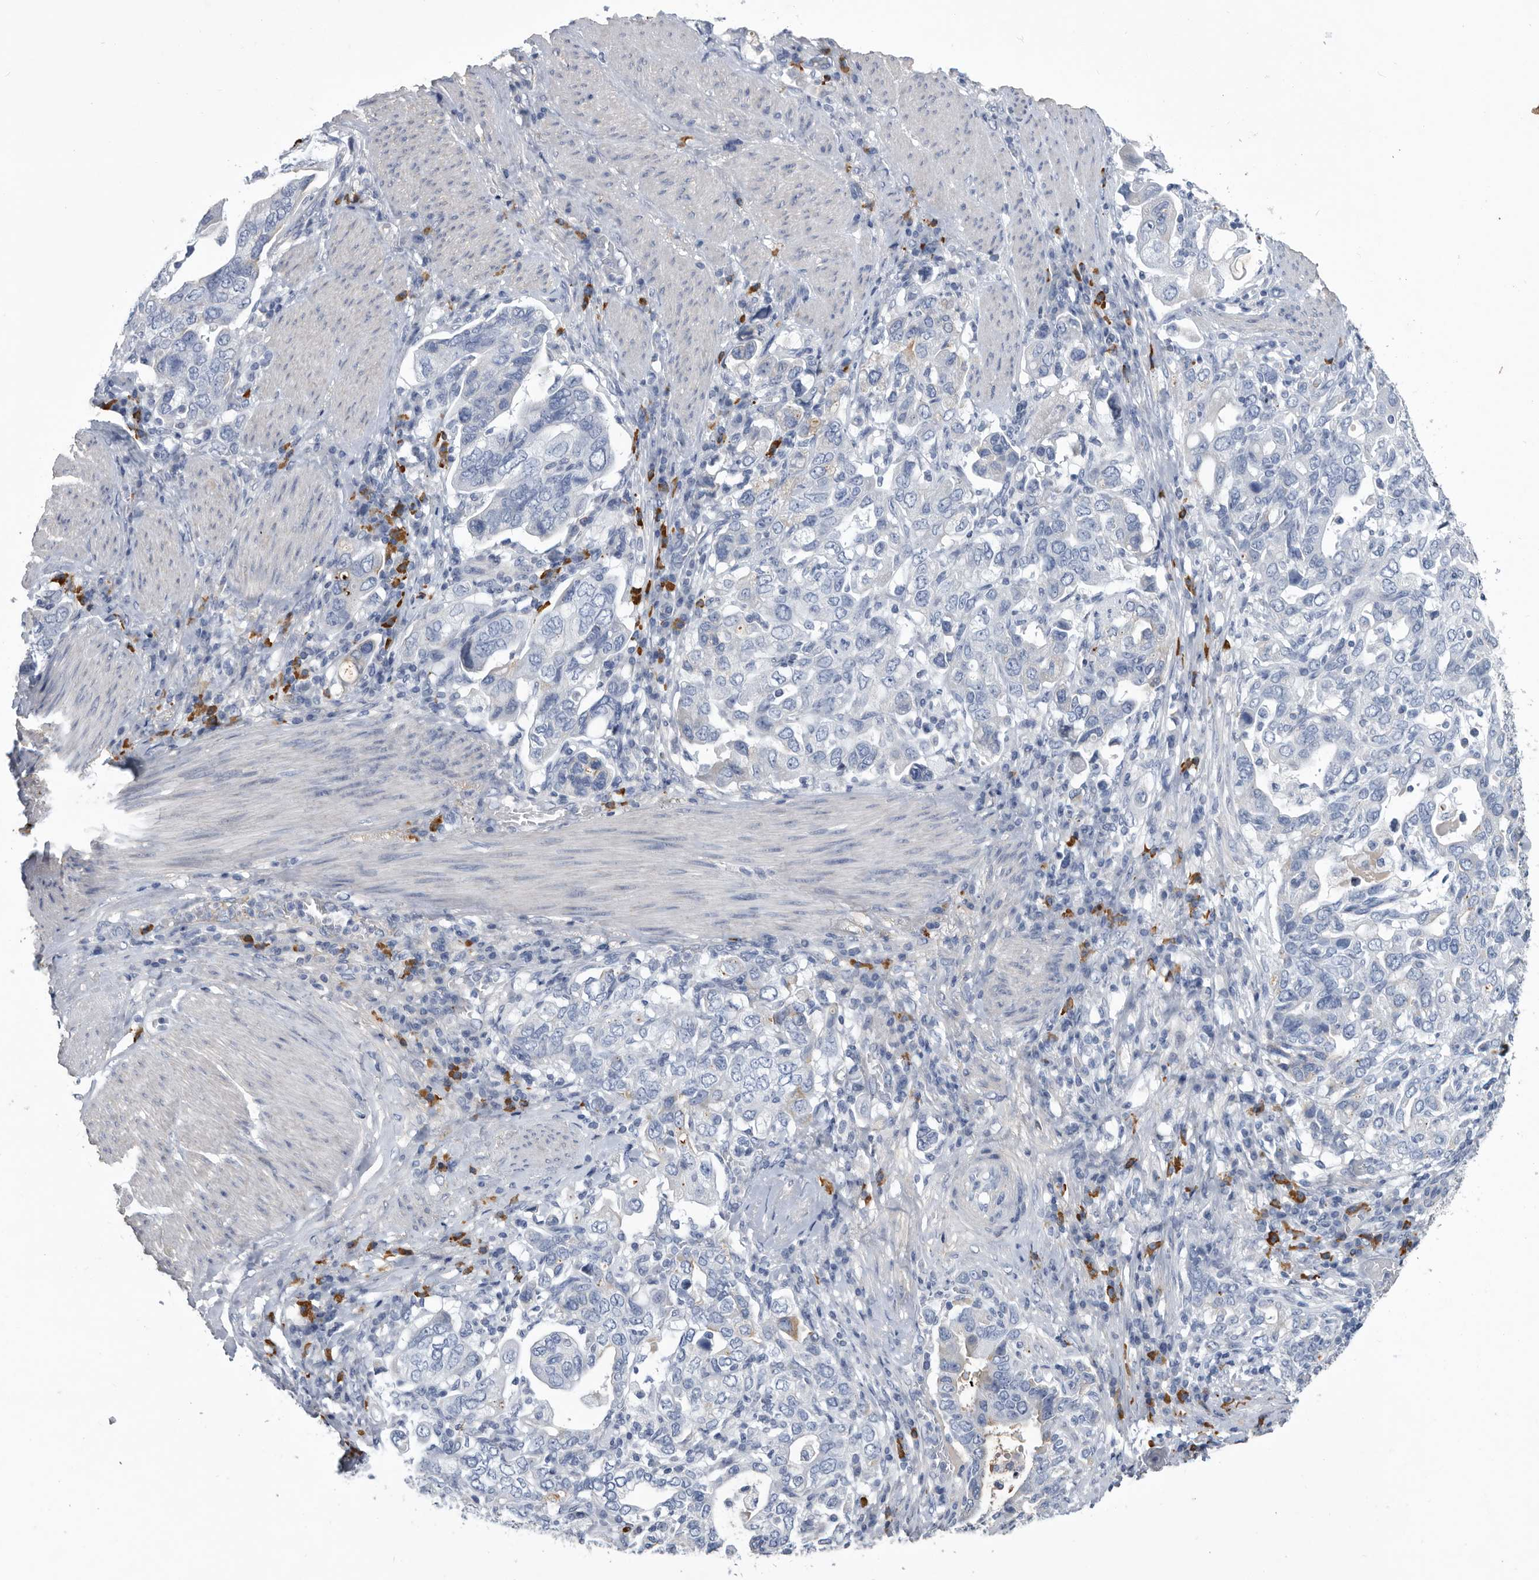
{"staining": {"intensity": "negative", "quantity": "none", "location": "none"}, "tissue": "stomach cancer", "cell_type": "Tumor cells", "image_type": "cancer", "snomed": [{"axis": "morphology", "description": "Adenocarcinoma, NOS"}, {"axis": "topography", "description": "Stomach, upper"}], "caption": "Stomach adenocarcinoma was stained to show a protein in brown. There is no significant staining in tumor cells.", "gene": "BTBD6", "patient": {"sex": "male", "age": 62}}